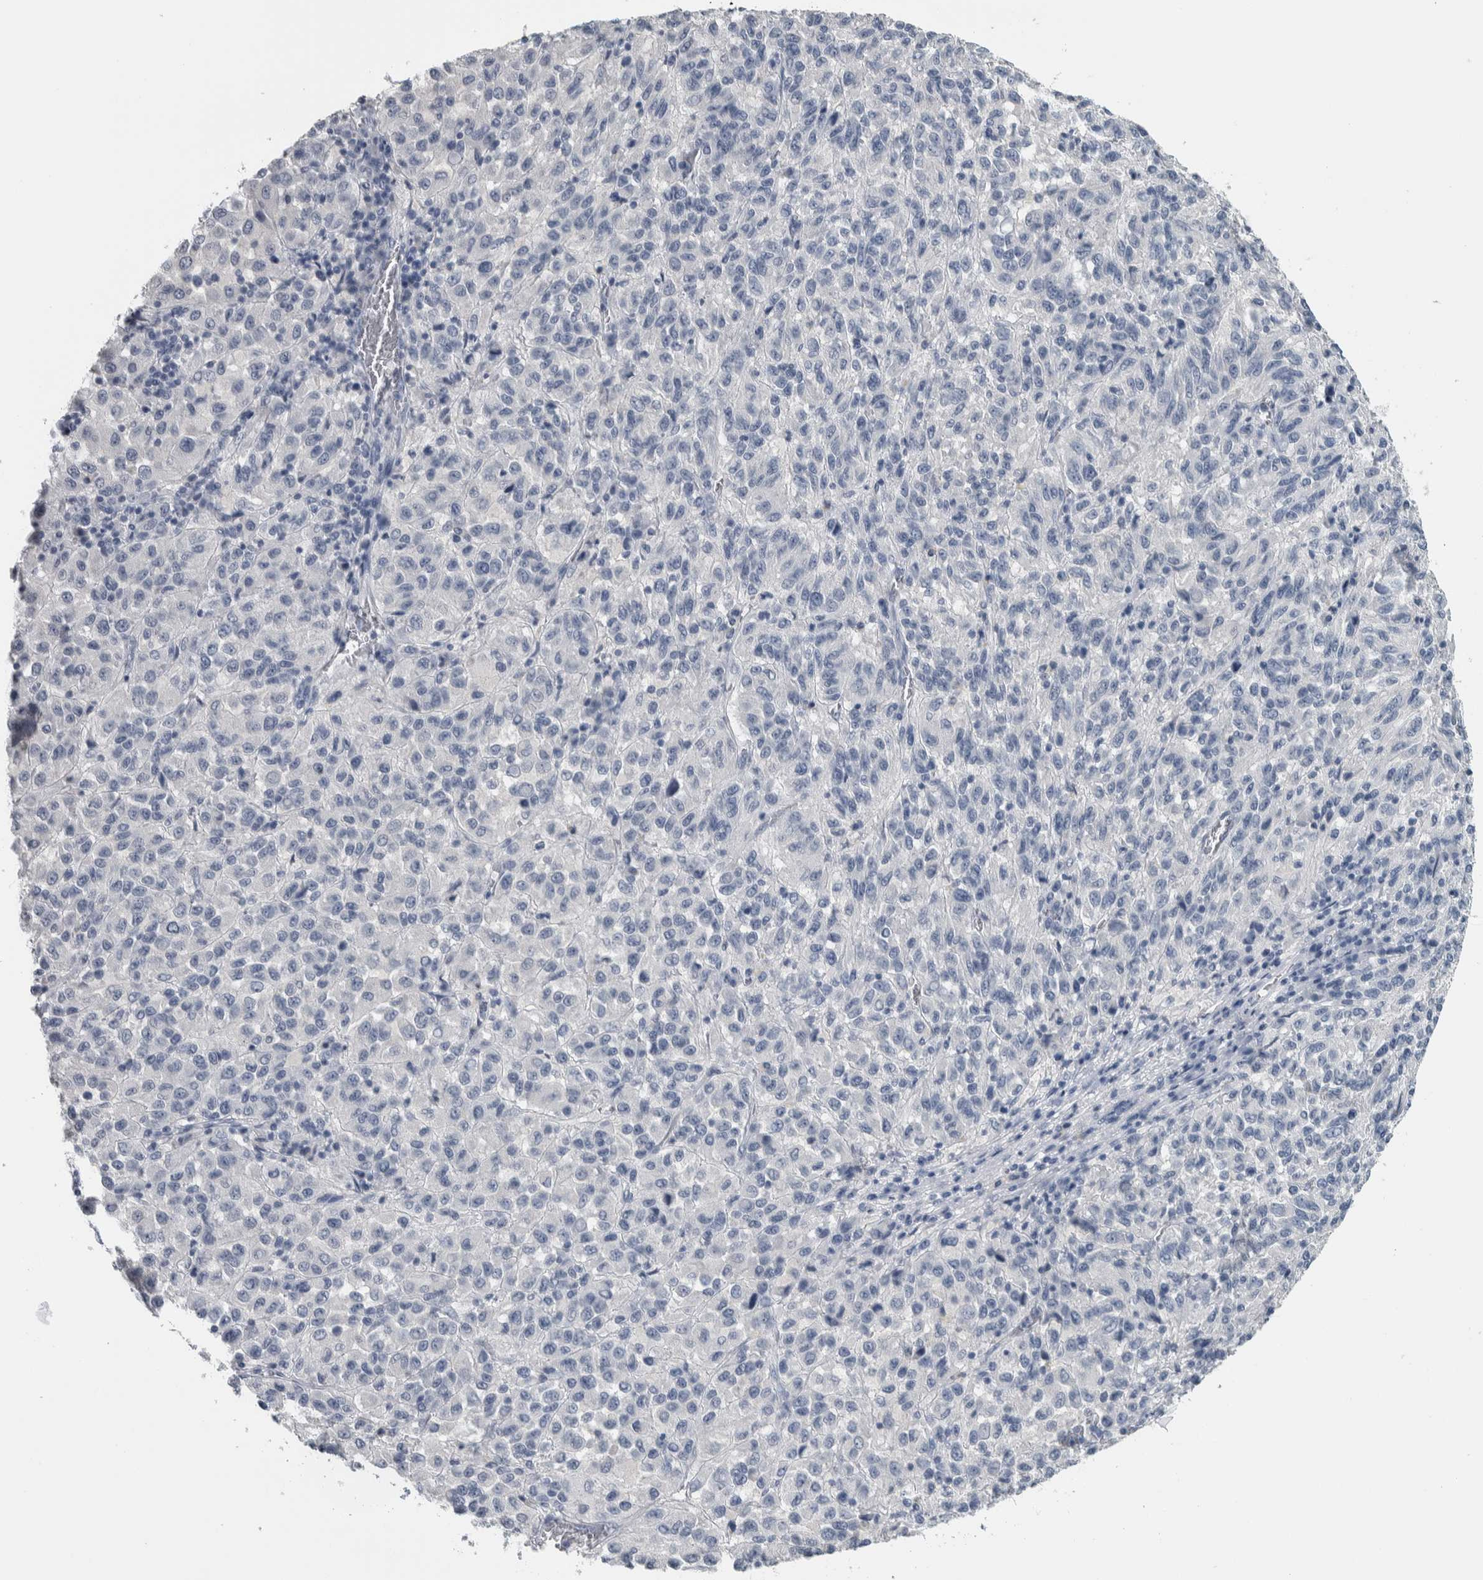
{"staining": {"intensity": "negative", "quantity": "none", "location": "none"}, "tissue": "skin cancer", "cell_type": "Tumor cells", "image_type": "cancer", "snomed": [{"axis": "morphology", "description": "Squamous cell carcinoma, NOS"}, {"axis": "topography", "description": "Skin"}], "caption": "Tumor cells show no significant protein expression in skin squamous cell carcinoma.", "gene": "CDH17", "patient": {"sex": "female", "age": 73}}